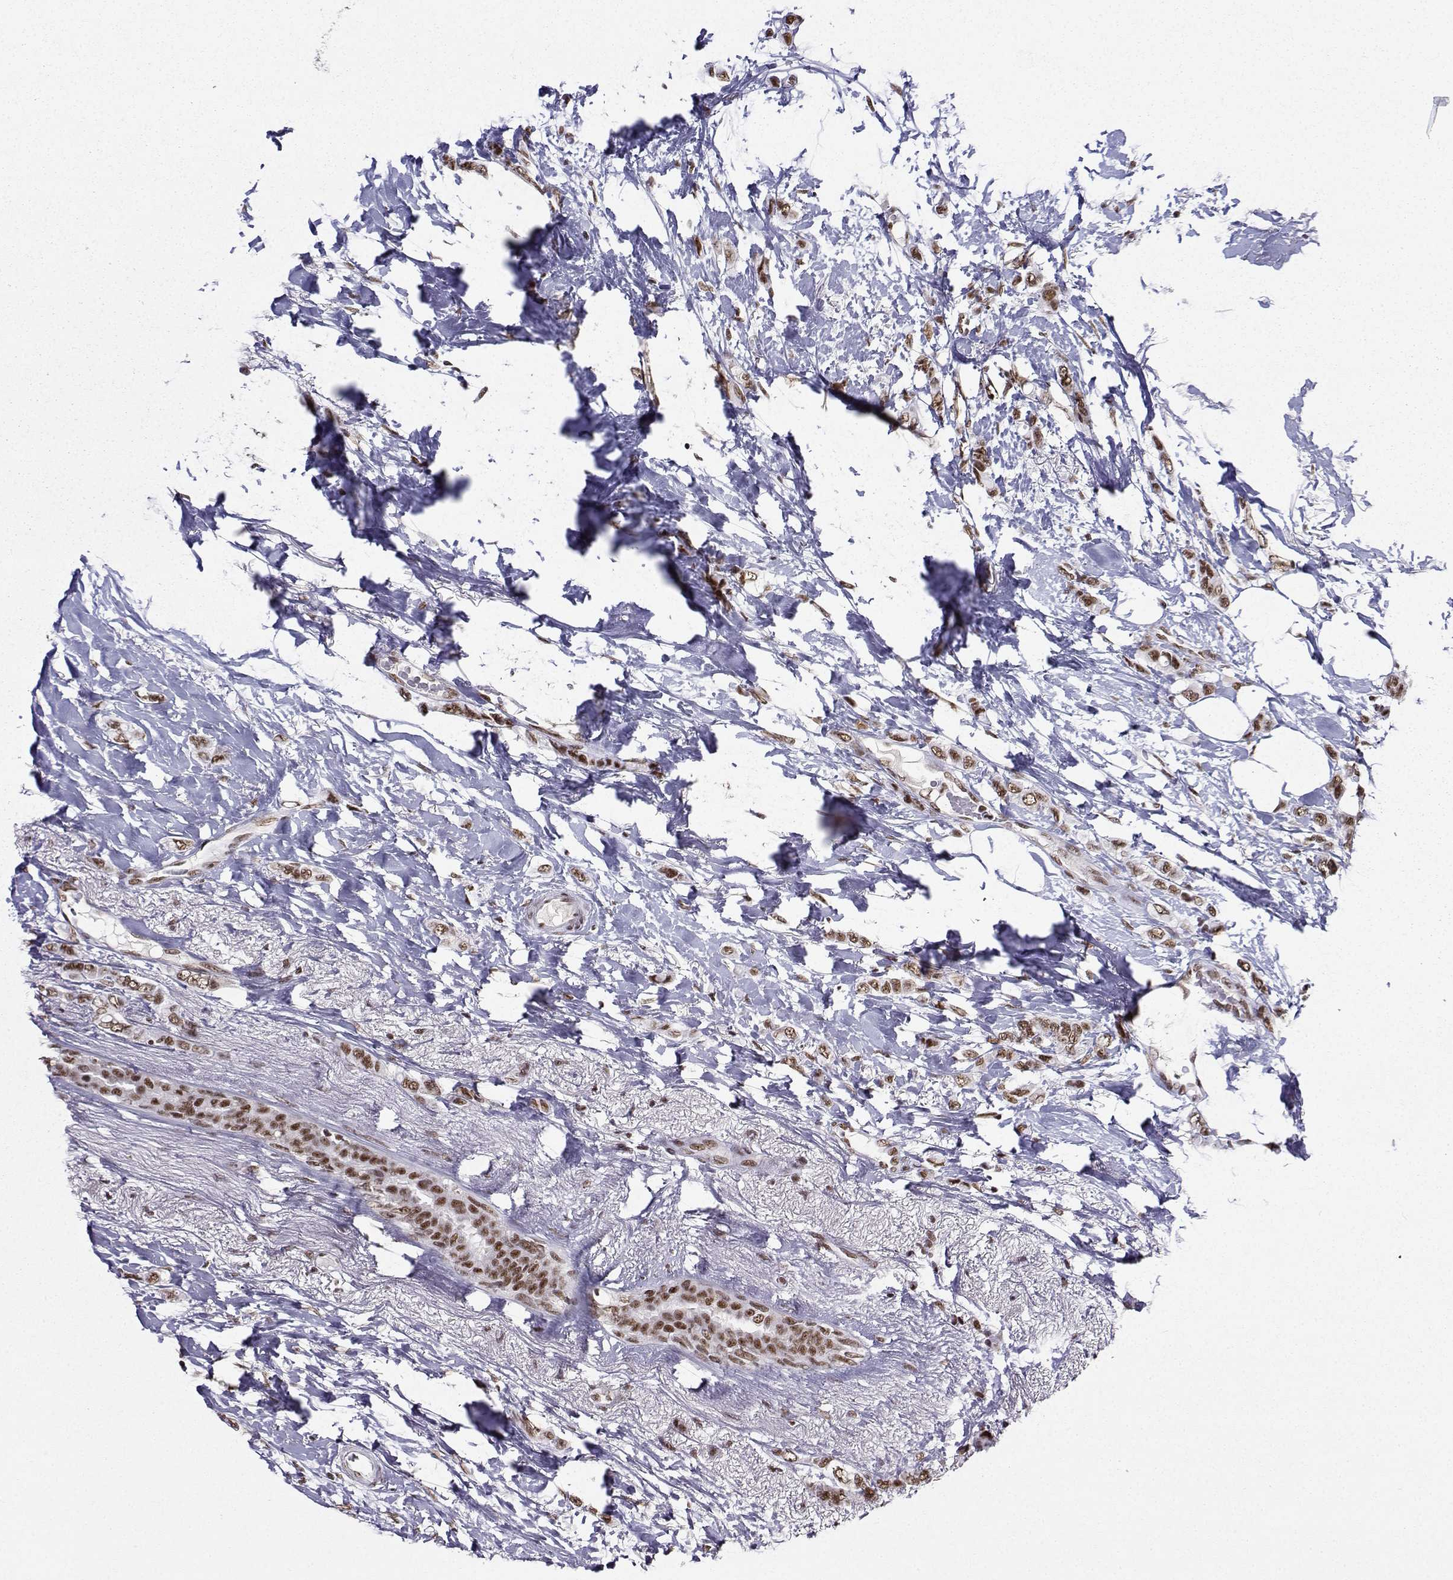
{"staining": {"intensity": "moderate", "quantity": ">75%", "location": "nuclear"}, "tissue": "breast cancer", "cell_type": "Tumor cells", "image_type": "cancer", "snomed": [{"axis": "morphology", "description": "Lobular carcinoma"}, {"axis": "topography", "description": "Breast"}], "caption": "IHC (DAB (3,3'-diaminobenzidine)) staining of breast cancer displays moderate nuclear protein positivity in approximately >75% of tumor cells.", "gene": "SNRPB2", "patient": {"sex": "female", "age": 66}}